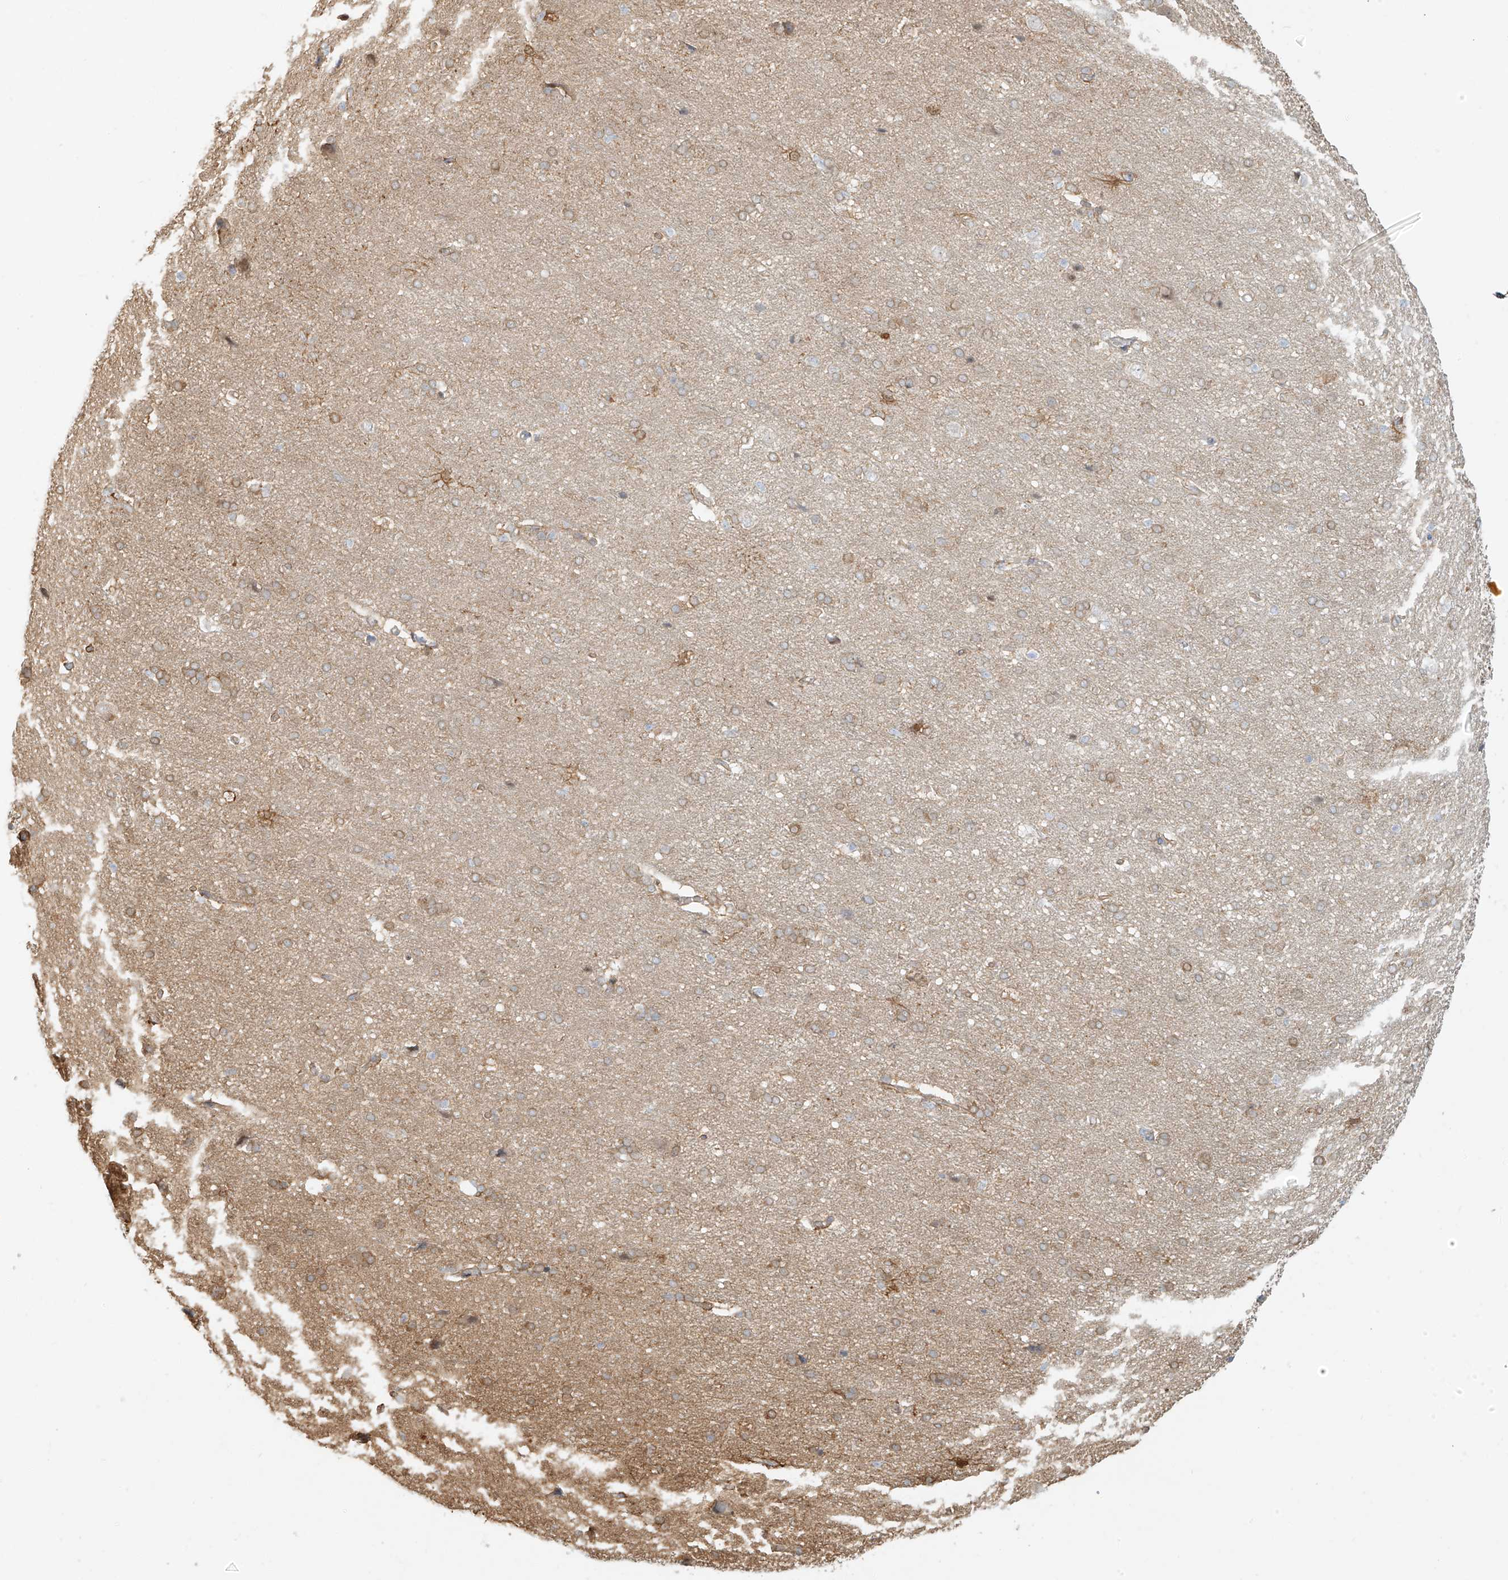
{"staining": {"intensity": "weak", "quantity": ">75%", "location": "cytoplasmic/membranous"}, "tissue": "cerebral cortex", "cell_type": "Endothelial cells", "image_type": "normal", "snomed": [{"axis": "morphology", "description": "Normal tissue, NOS"}, {"axis": "topography", "description": "Cerebral cortex"}], "caption": "IHC micrograph of unremarkable cerebral cortex: cerebral cortex stained using immunohistochemistry demonstrates low levels of weak protein expression localized specifically in the cytoplasmic/membranous of endothelial cells, appearing as a cytoplasmic/membranous brown color.", "gene": "UPK1B", "patient": {"sex": "male", "age": 62}}